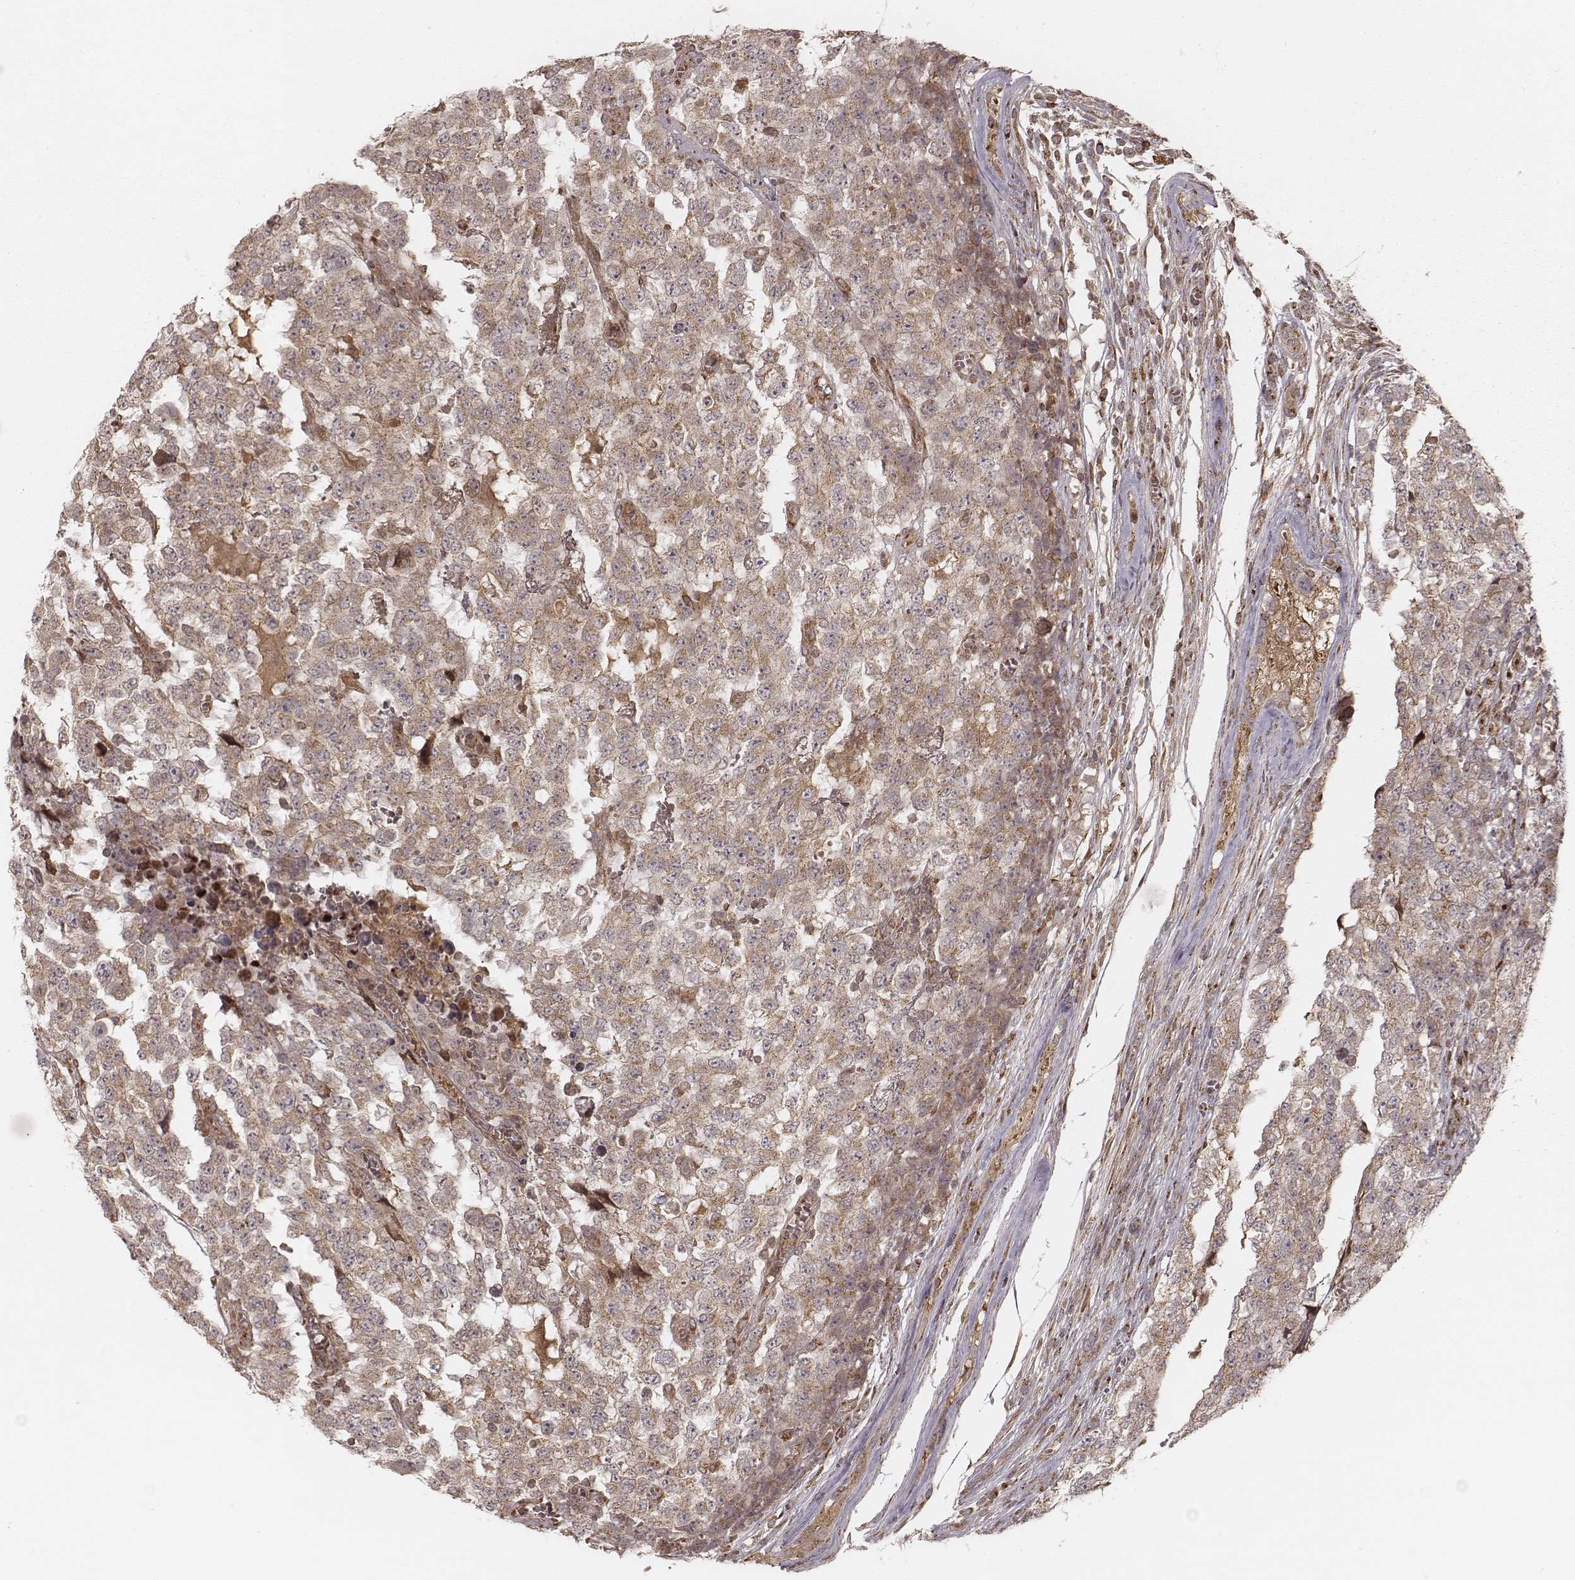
{"staining": {"intensity": "weak", "quantity": ">75%", "location": "cytoplasmic/membranous"}, "tissue": "testis cancer", "cell_type": "Tumor cells", "image_type": "cancer", "snomed": [{"axis": "morphology", "description": "Carcinoma, Embryonal, NOS"}, {"axis": "topography", "description": "Testis"}], "caption": "This is an image of immunohistochemistry (IHC) staining of testis cancer, which shows weak positivity in the cytoplasmic/membranous of tumor cells.", "gene": "MYO19", "patient": {"sex": "male", "age": 23}}